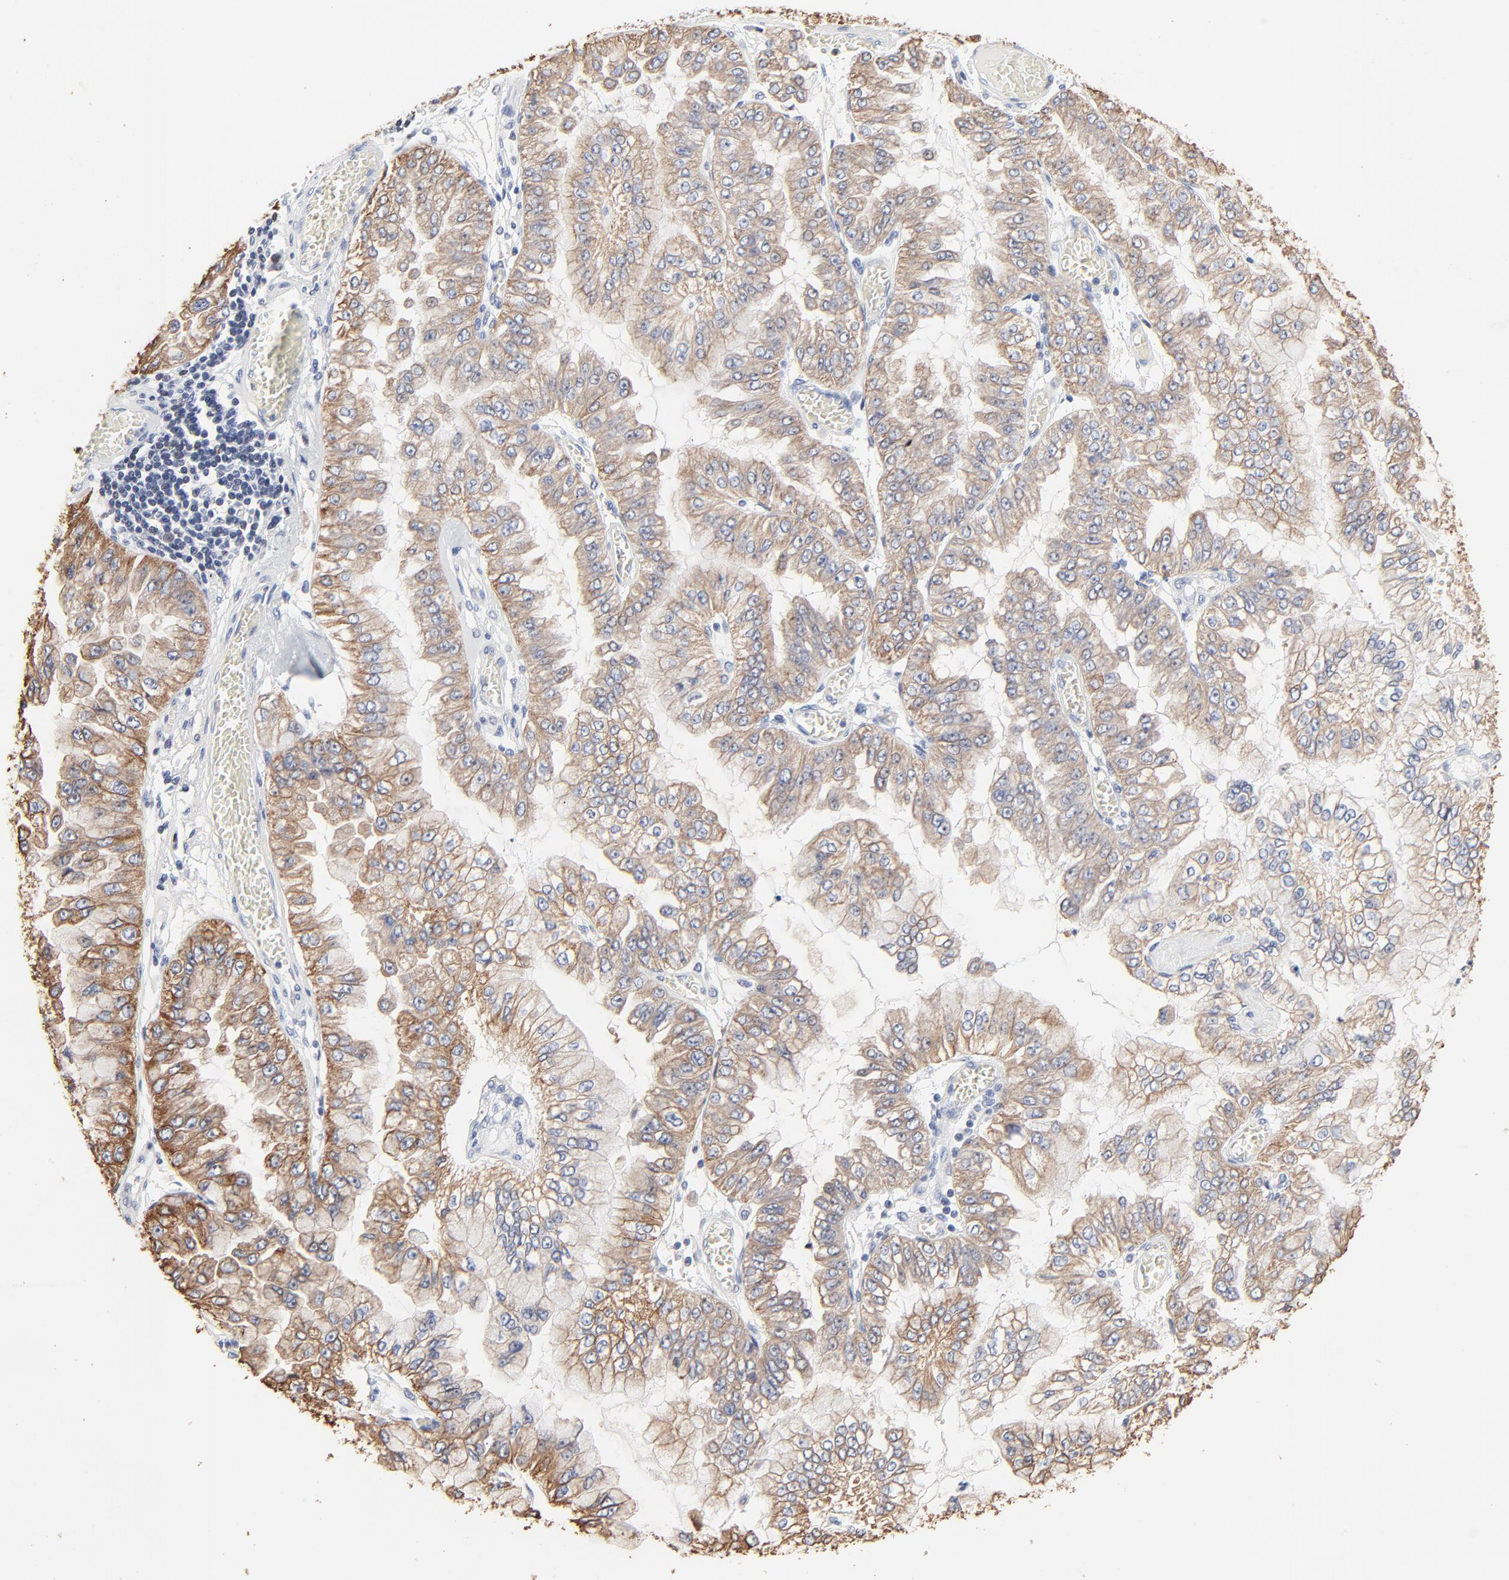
{"staining": {"intensity": "weak", "quantity": ">75%", "location": "cytoplasmic/membranous"}, "tissue": "liver cancer", "cell_type": "Tumor cells", "image_type": "cancer", "snomed": [{"axis": "morphology", "description": "Cholangiocarcinoma"}, {"axis": "topography", "description": "Liver"}], "caption": "This histopathology image exhibits liver cancer (cholangiocarcinoma) stained with IHC to label a protein in brown. The cytoplasmic/membranous of tumor cells show weak positivity for the protein. Nuclei are counter-stained blue.", "gene": "LNX1", "patient": {"sex": "female", "age": 79}}